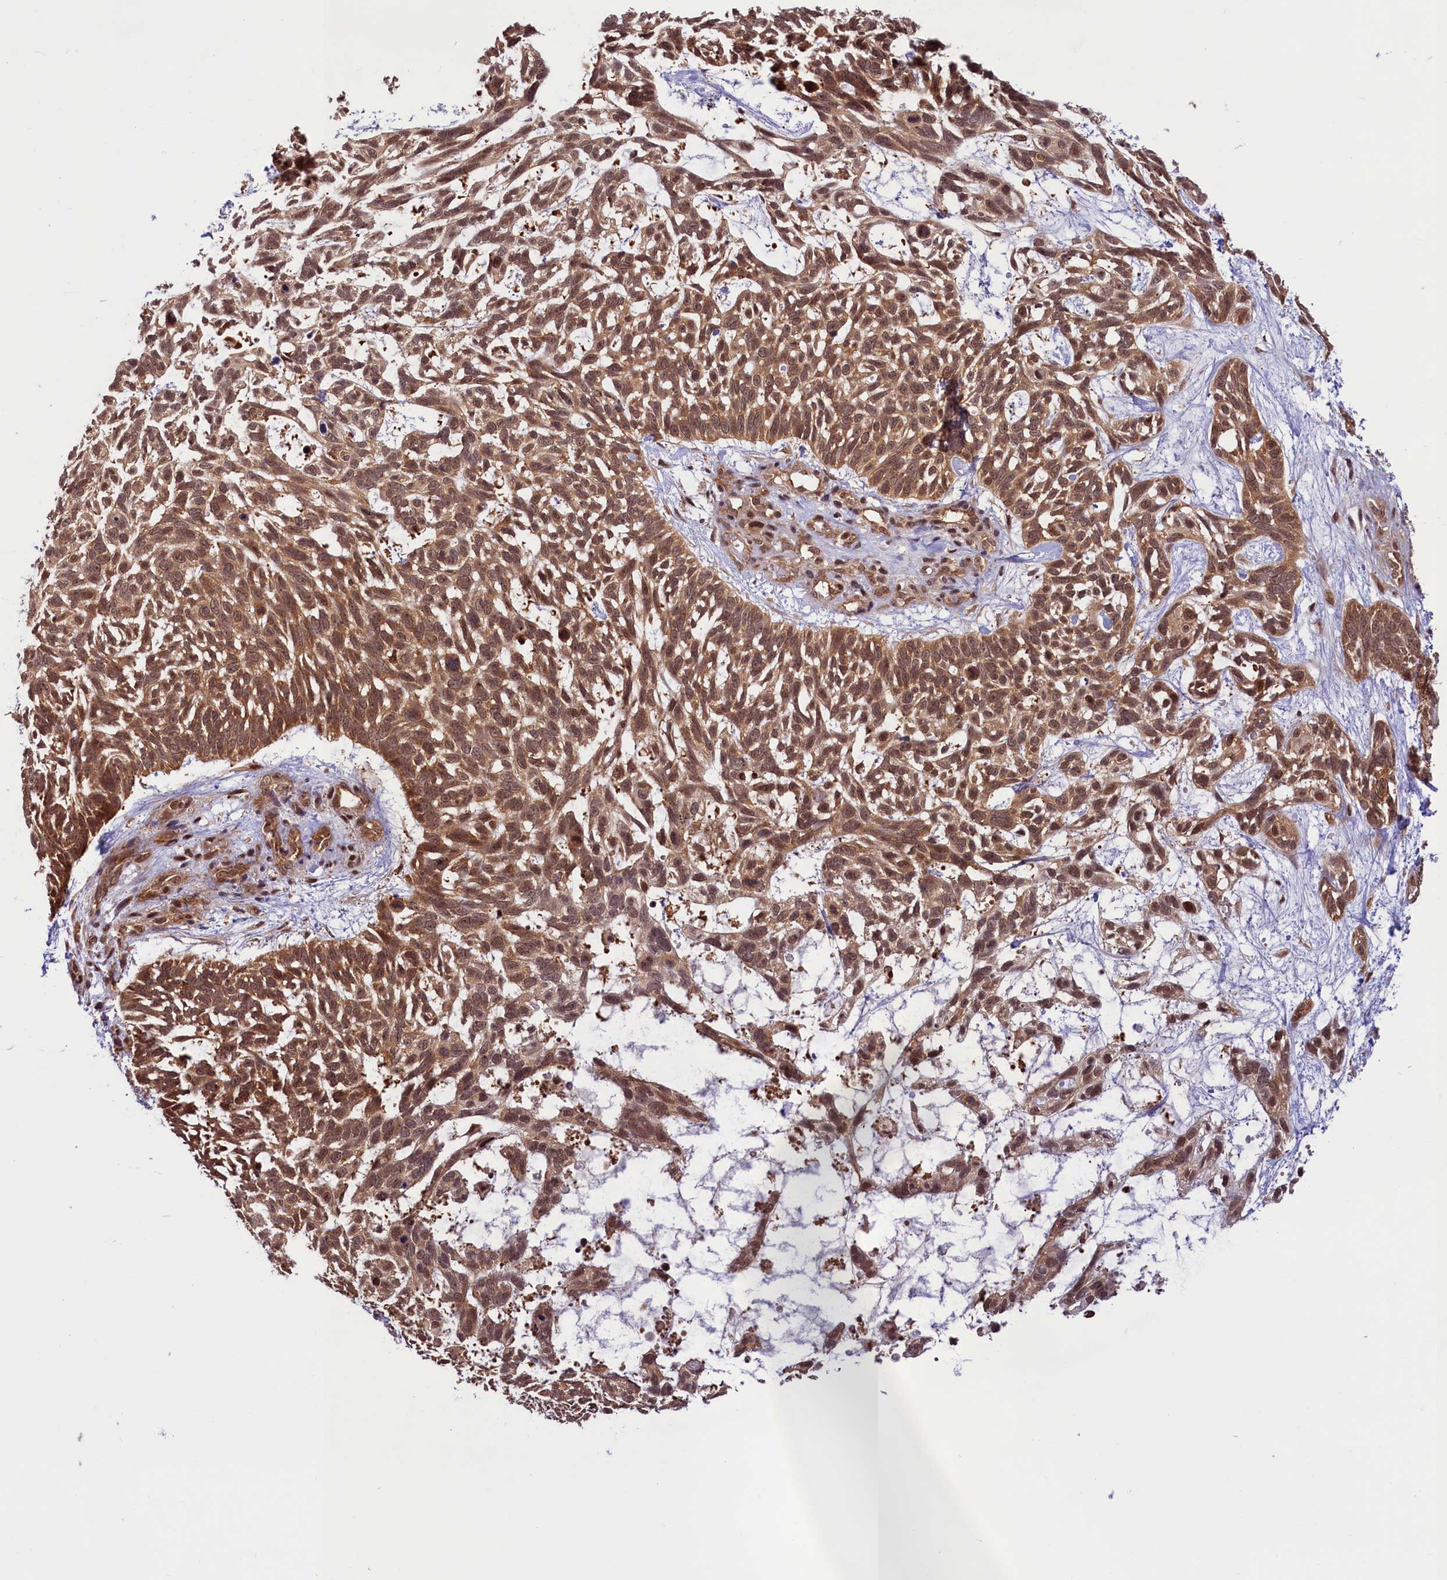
{"staining": {"intensity": "moderate", "quantity": ">75%", "location": "cytoplasmic/membranous"}, "tissue": "skin cancer", "cell_type": "Tumor cells", "image_type": "cancer", "snomed": [{"axis": "morphology", "description": "Basal cell carcinoma"}, {"axis": "topography", "description": "Skin"}], "caption": "Immunohistochemical staining of basal cell carcinoma (skin) shows moderate cytoplasmic/membranous protein expression in approximately >75% of tumor cells.", "gene": "SLC7A6OS", "patient": {"sex": "male", "age": 88}}